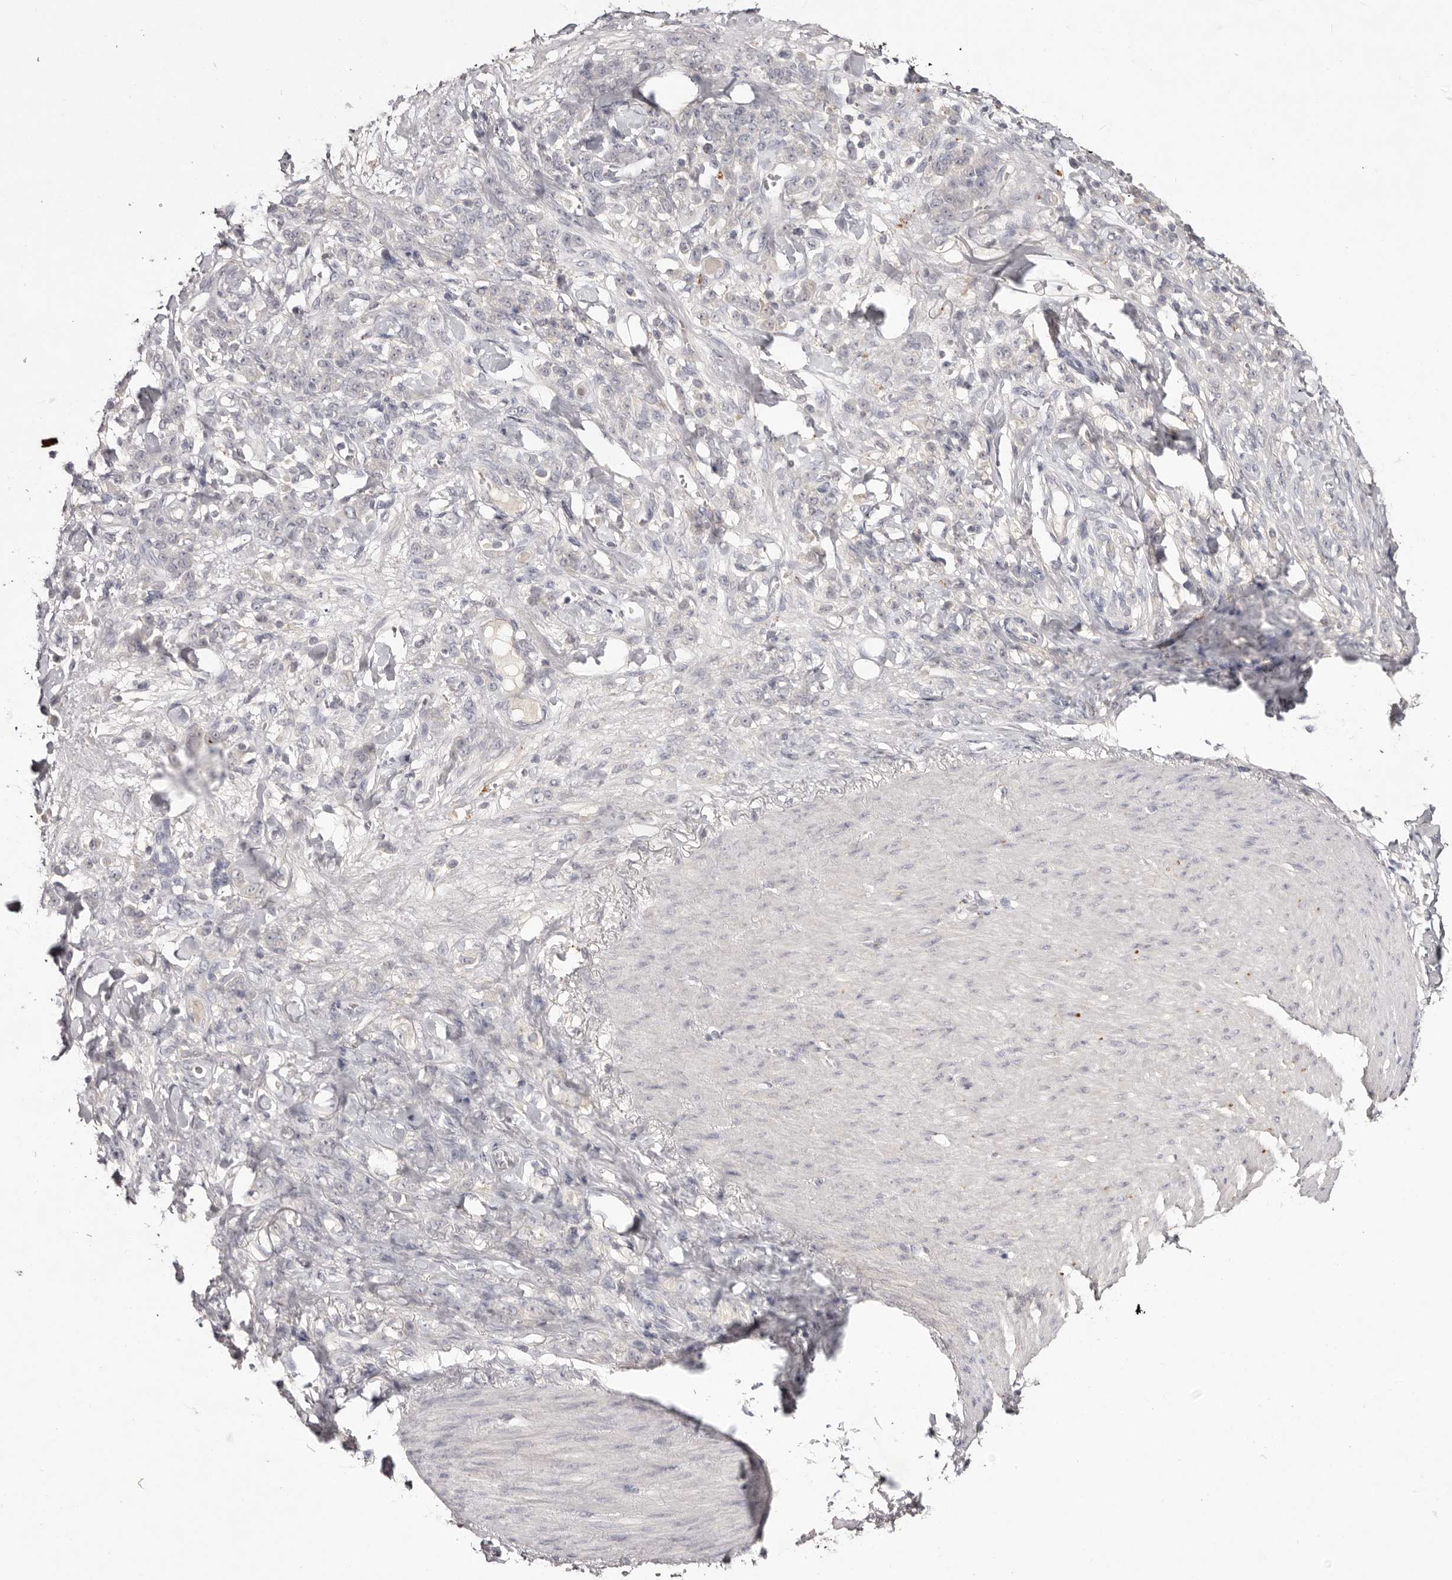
{"staining": {"intensity": "negative", "quantity": "none", "location": "none"}, "tissue": "stomach cancer", "cell_type": "Tumor cells", "image_type": "cancer", "snomed": [{"axis": "morphology", "description": "Normal tissue, NOS"}, {"axis": "morphology", "description": "Adenocarcinoma, NOS"}, {"axis": "topography", "description": "Stomach"}], "caption": "Protein analysis of adenocarcinoma (stomach) shows no significant expression in tumor cells.", "gene": "SCUBE2", "patient": {"sex": "male", "age": 82}}